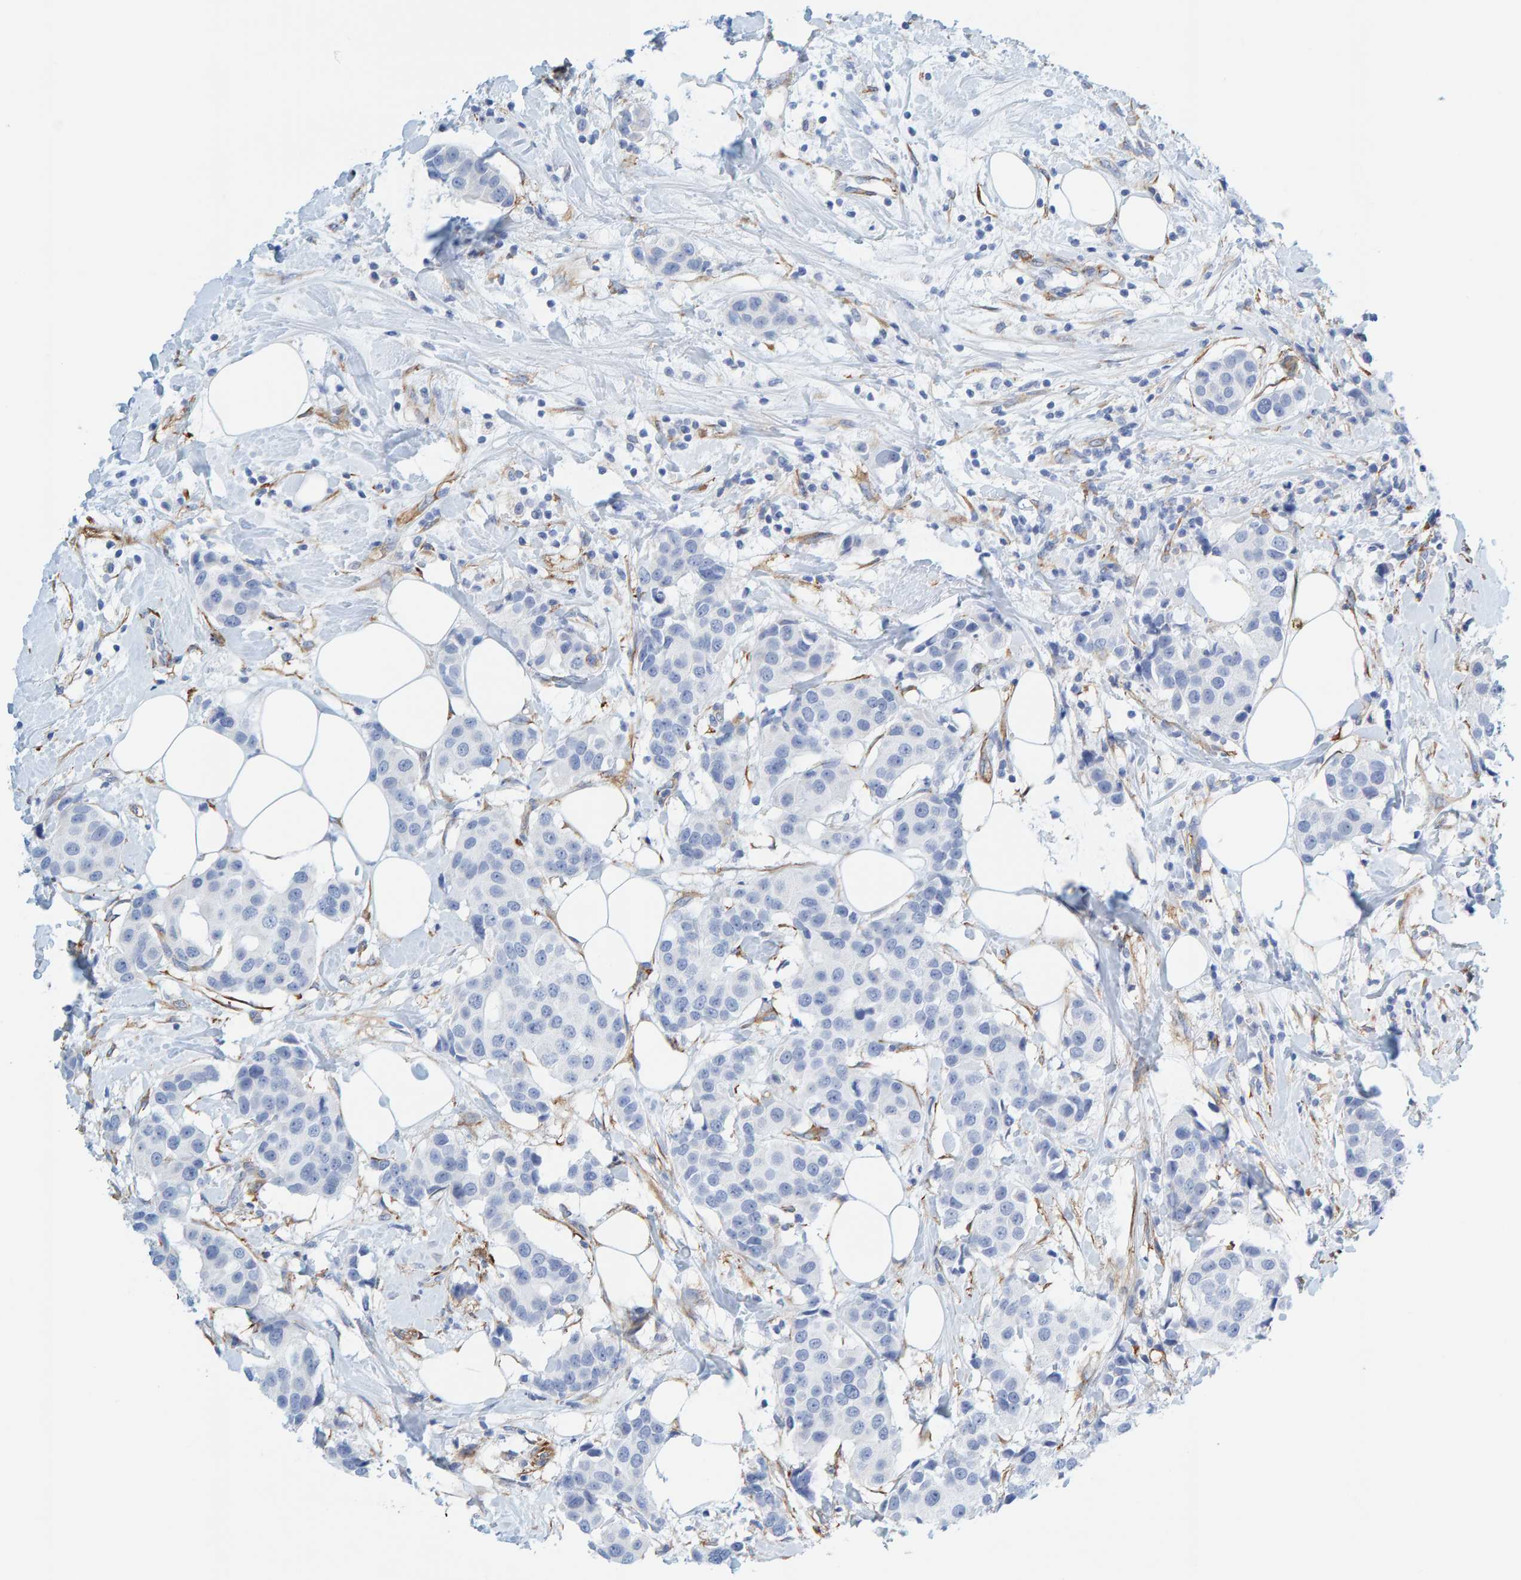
{"staining": {"intensity": "negative", "quantity": "none", "location": "none"}, "tissue": "breast cancer", "cell_type": "Tumor cells", "image_type": "cancer", "snomed": [{"axis": "morphology", "description": "Normal tissue, NOS"}, {"axis": "morphology", "description": "Duct carcinoma"}, {"axis": "topography", "description": "Breast"}], "caption": "IHC of infiltrating ductal carcinoma (breast) demonstrates no expression in tumor cells.", "gene": "MAP1B", "patient": {"sex": "female", "age": 39}}